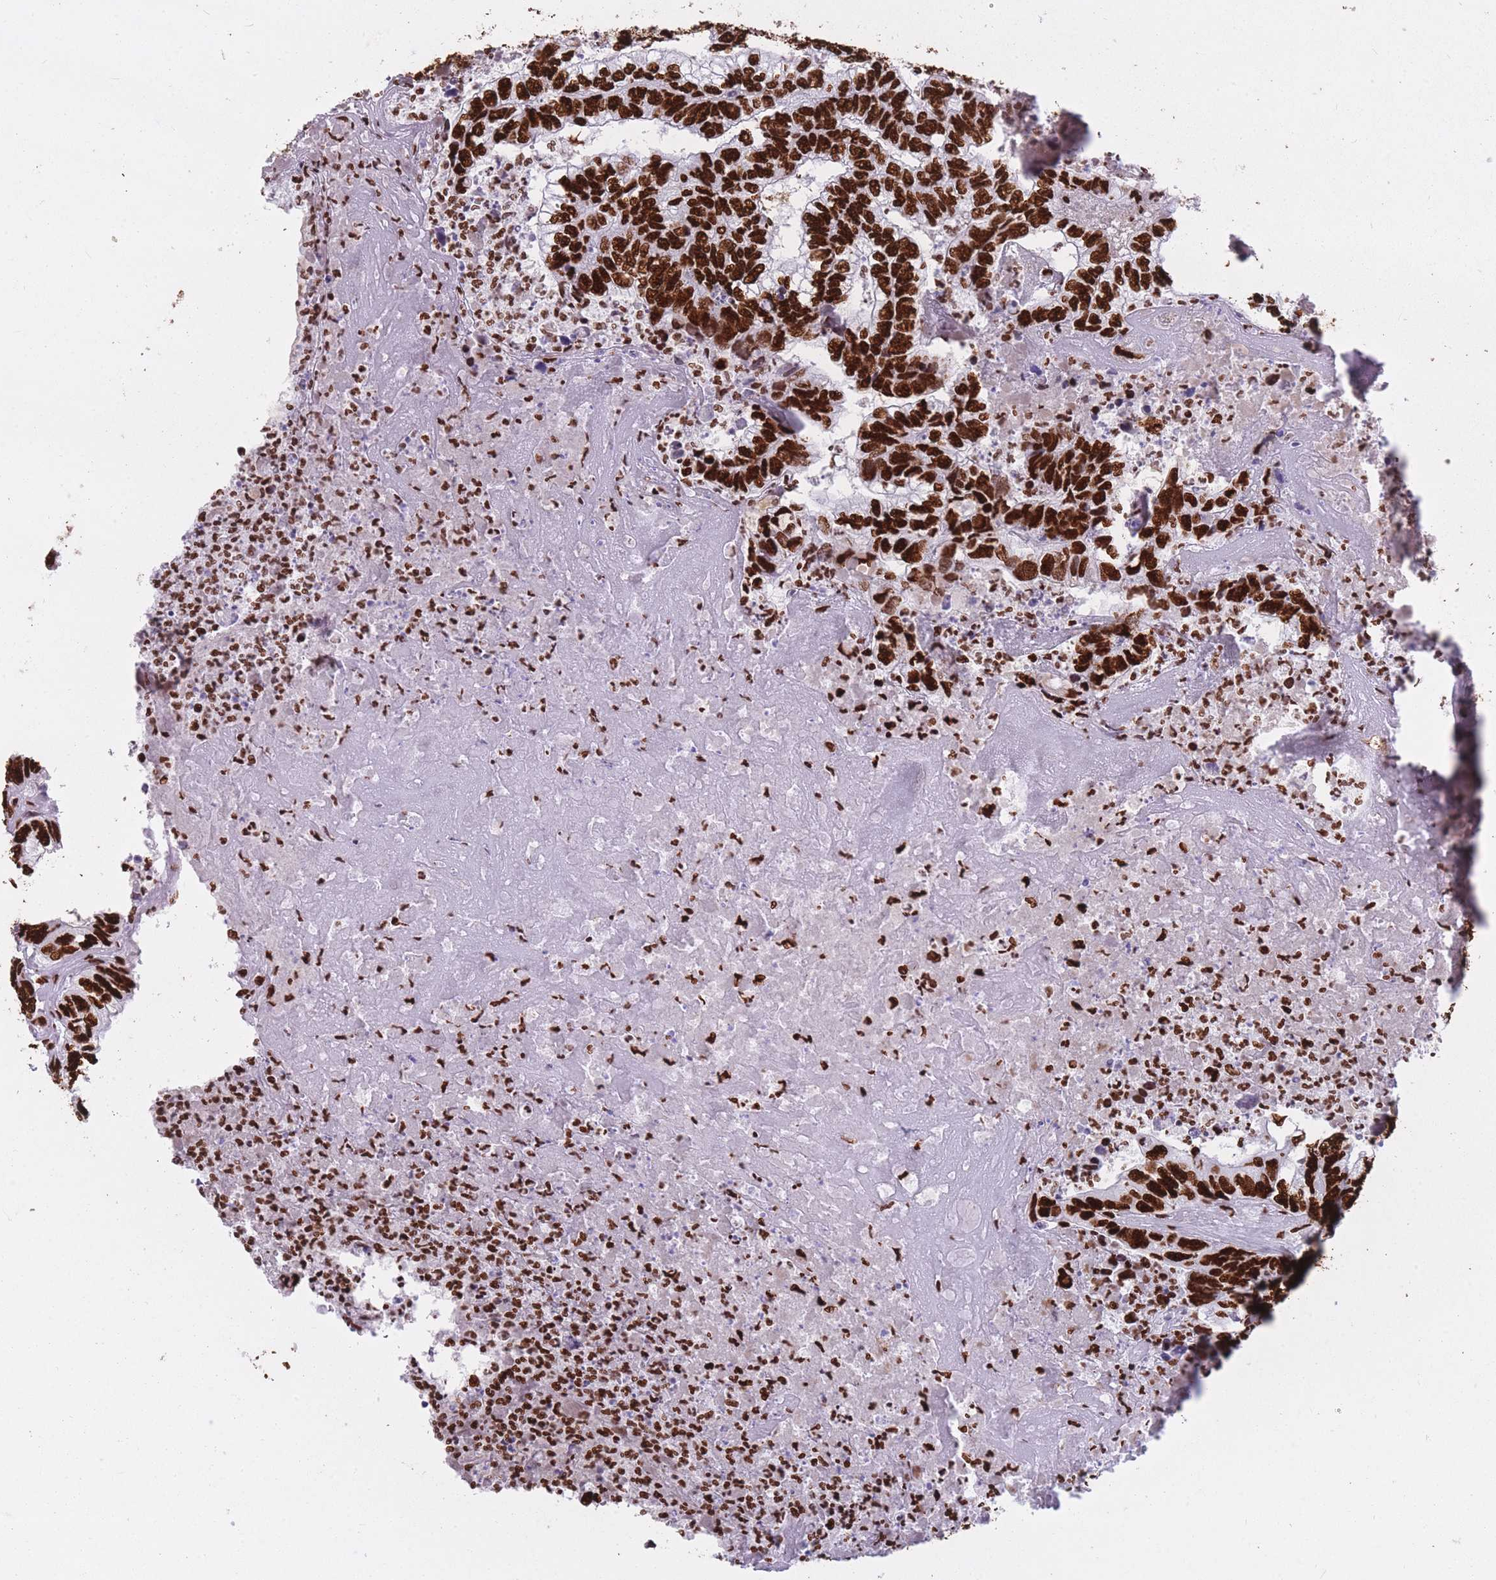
{"staining": {"intensity": "strong", "quantity": ">75%", "location": "nuclear"}, "tissue": "colorectal cancer", "cell_type": "Tumor cells", "image_type": "cancer", "snomed": [{"axis": "morphology", "description": "Adenocarcinoma, NOS"}, {"axis": "topography", "description": "Colon"}], "caption": "Immunohistochemistry of colorectal cancer (adenocarcinoma) displays high levels of strong nuclear positivity in approximately >75% of tumor cells.", "gene": "HNRNPUL1", "patient": {"sex": "female", "age": 67}}